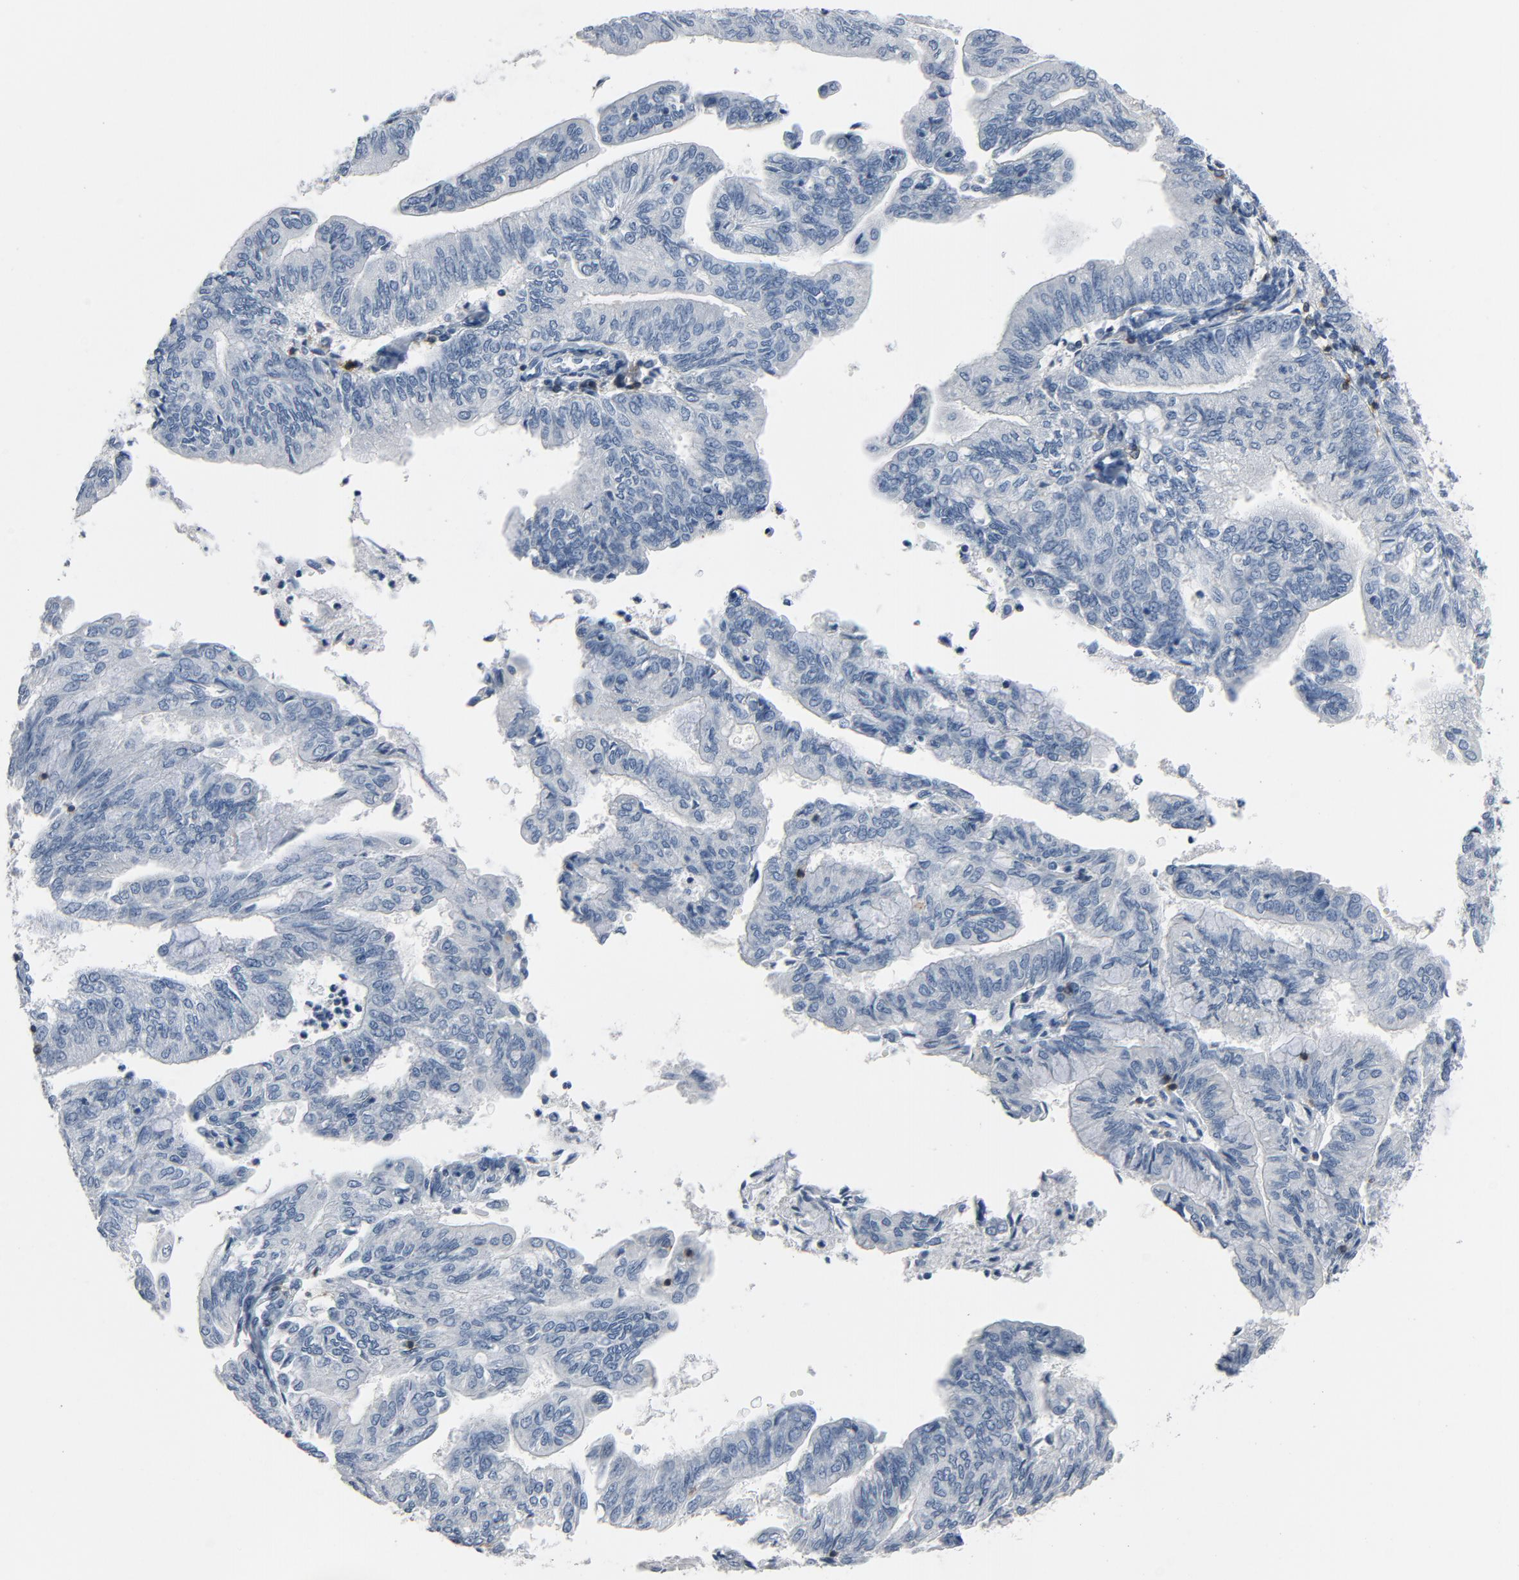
{"staining": {"intensity": "negative", "quantity": "none", "location": "none"}, "tissue": "endometrial cancer", "cell_type": "Tumor cells", "image_type": "cancer", "snomed": [{"axis": "morphology", "description": "Adenocarcinoma, NOS"}, {"axis": "topography", "description": "Endometrium"}], "caption": "This is an immunohistochemistry (IHC) photomicrograph of human endometrial adenocarcinoma. There is no expression in tumor cells.", "gene": "LCK", "patient": {"sex": "female", "age": 59}}